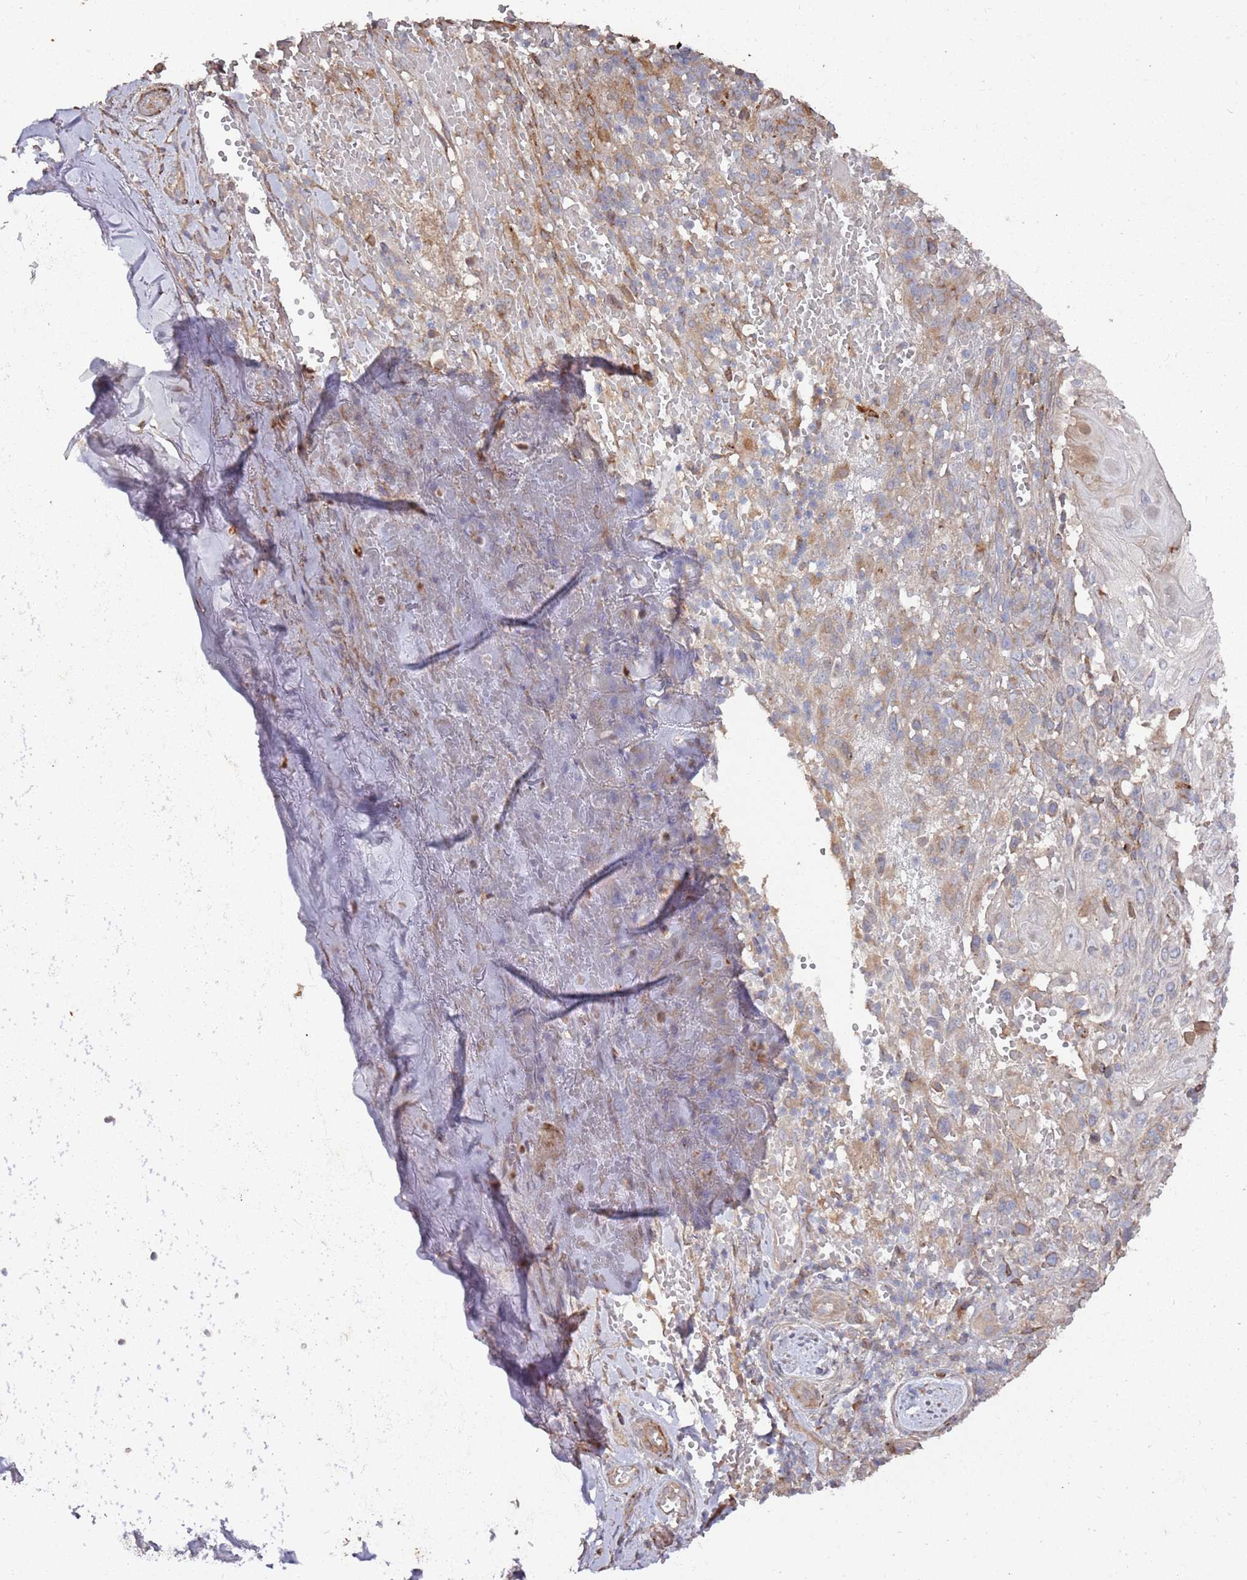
{"staining": {"intensity": "moderate", "quantity": "25%-75%", "location": "cytoplasmic/membranous"}, "tissue": "skin cancer", "cell_type": "Tumor cells", "image_type": "cancer", "snomed": [{"axis": "morphology", "description": "Normal tissue, NOS"}, {"axis": "morphology", "description": "Squamous cell carcinoma, NOS"}, {"axis": "topography", "description": "Skin"}, {"axis": "topography", "description": "Cartilage tissue"}], "caption": "This photomicrograph demonstrates immunohistochemistry (IHC) staining of human skin cancer (squamous cell carcinoma), with medium moderate cytoplasmic/membranous expression in approximately 25%-75% of tumor cells.", "gene": "LACC1", "patient": {"sex": "female", "age": 79}}